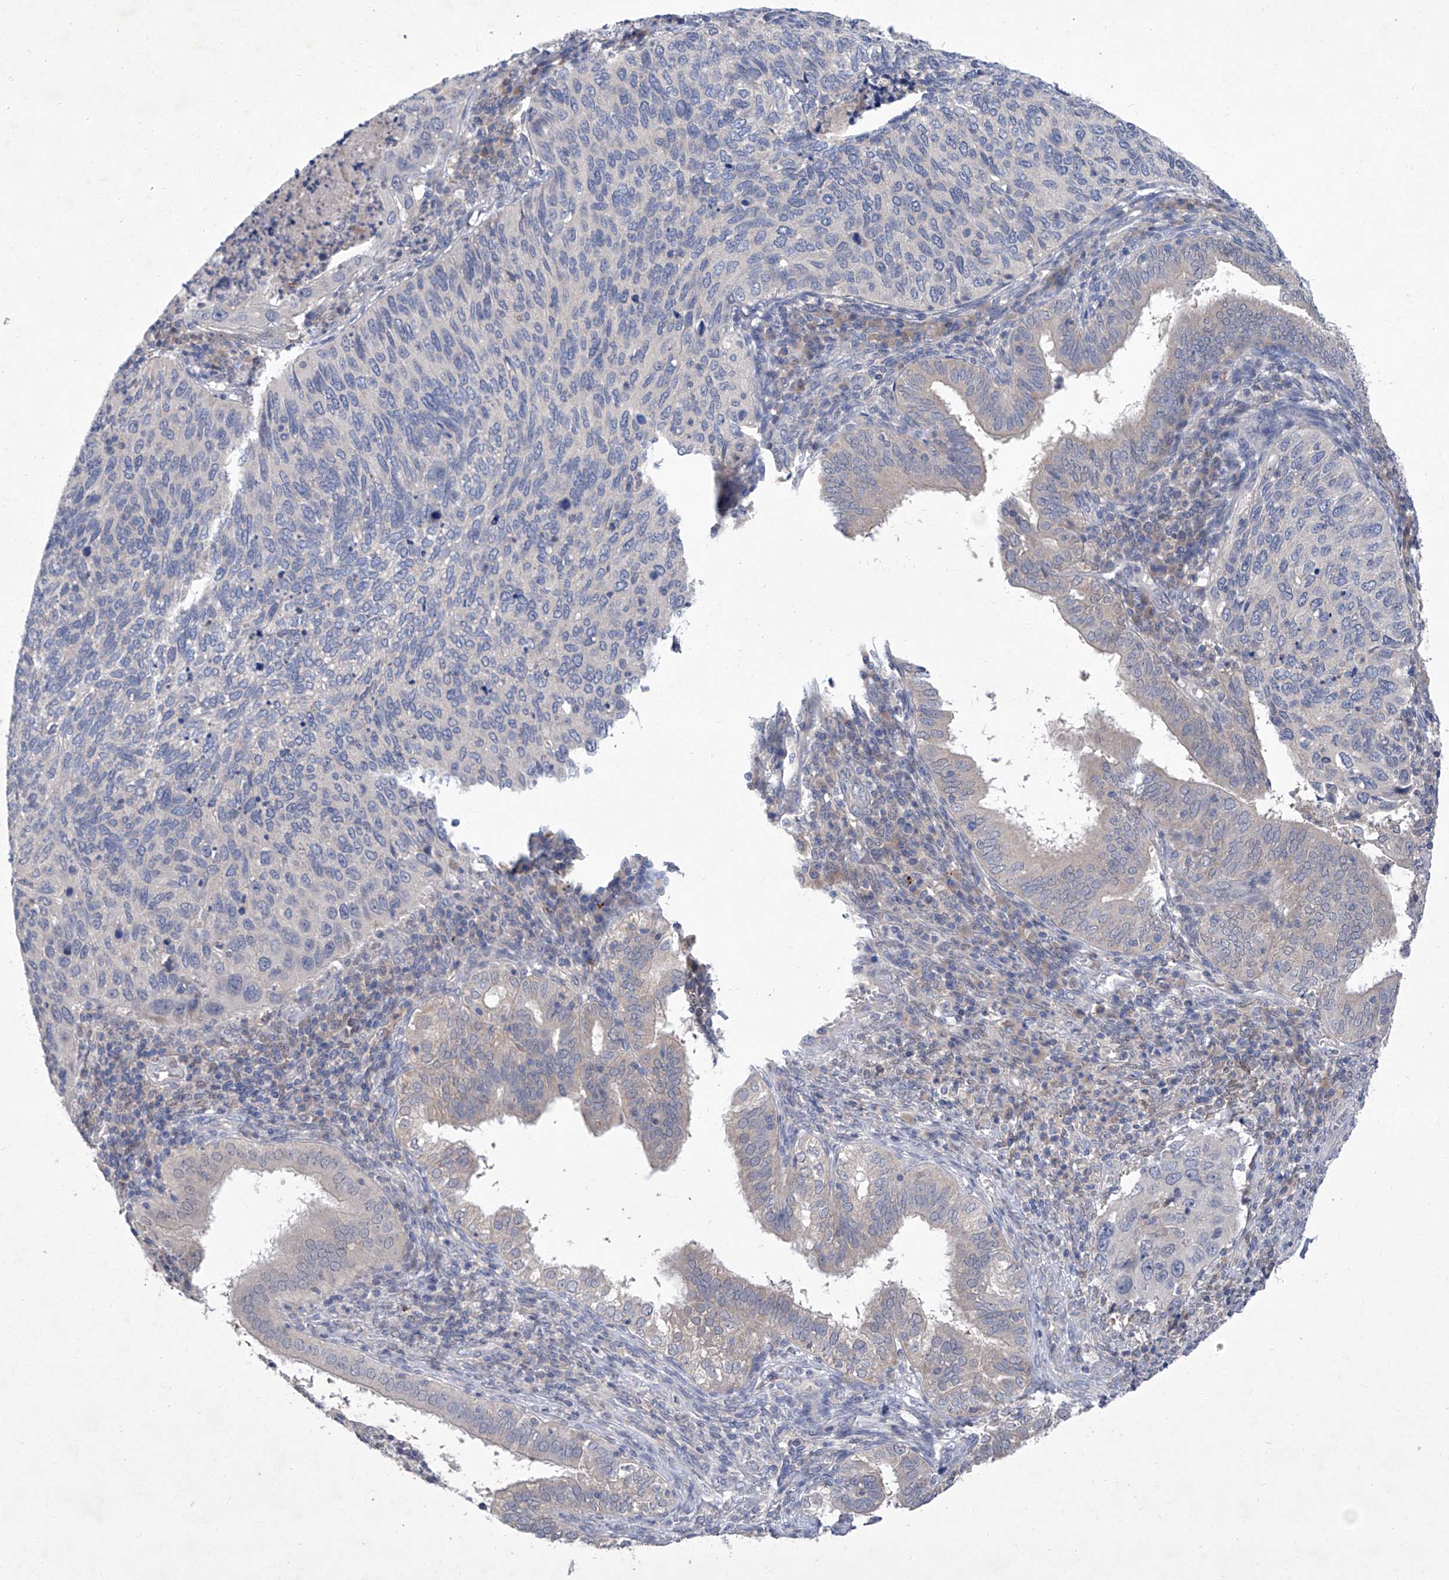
{"staining": {"intensity": "negative", "quantity": "none", "location": "none"}, "tissue": "cervical cancer", "cell_type": "Tumor cells", "image_type": "cancer", "snomed": [{"axis": "morphology", "description": "Squamous cell carcinoma, NOS"}, {"axis": "topography", "description": "Cervix"}], "caption": "A histopathology image of human cervical cancer is negative for staining in tumor cells. (Stains: DAB (3,3'-diaminobenzidine) immunohistochemistry with hematoxylin counter stain, Microscopy: brightfield microscopy at high magnification).", "gene": "SBK2", "patient": {"sex": "female", "age": 38}}